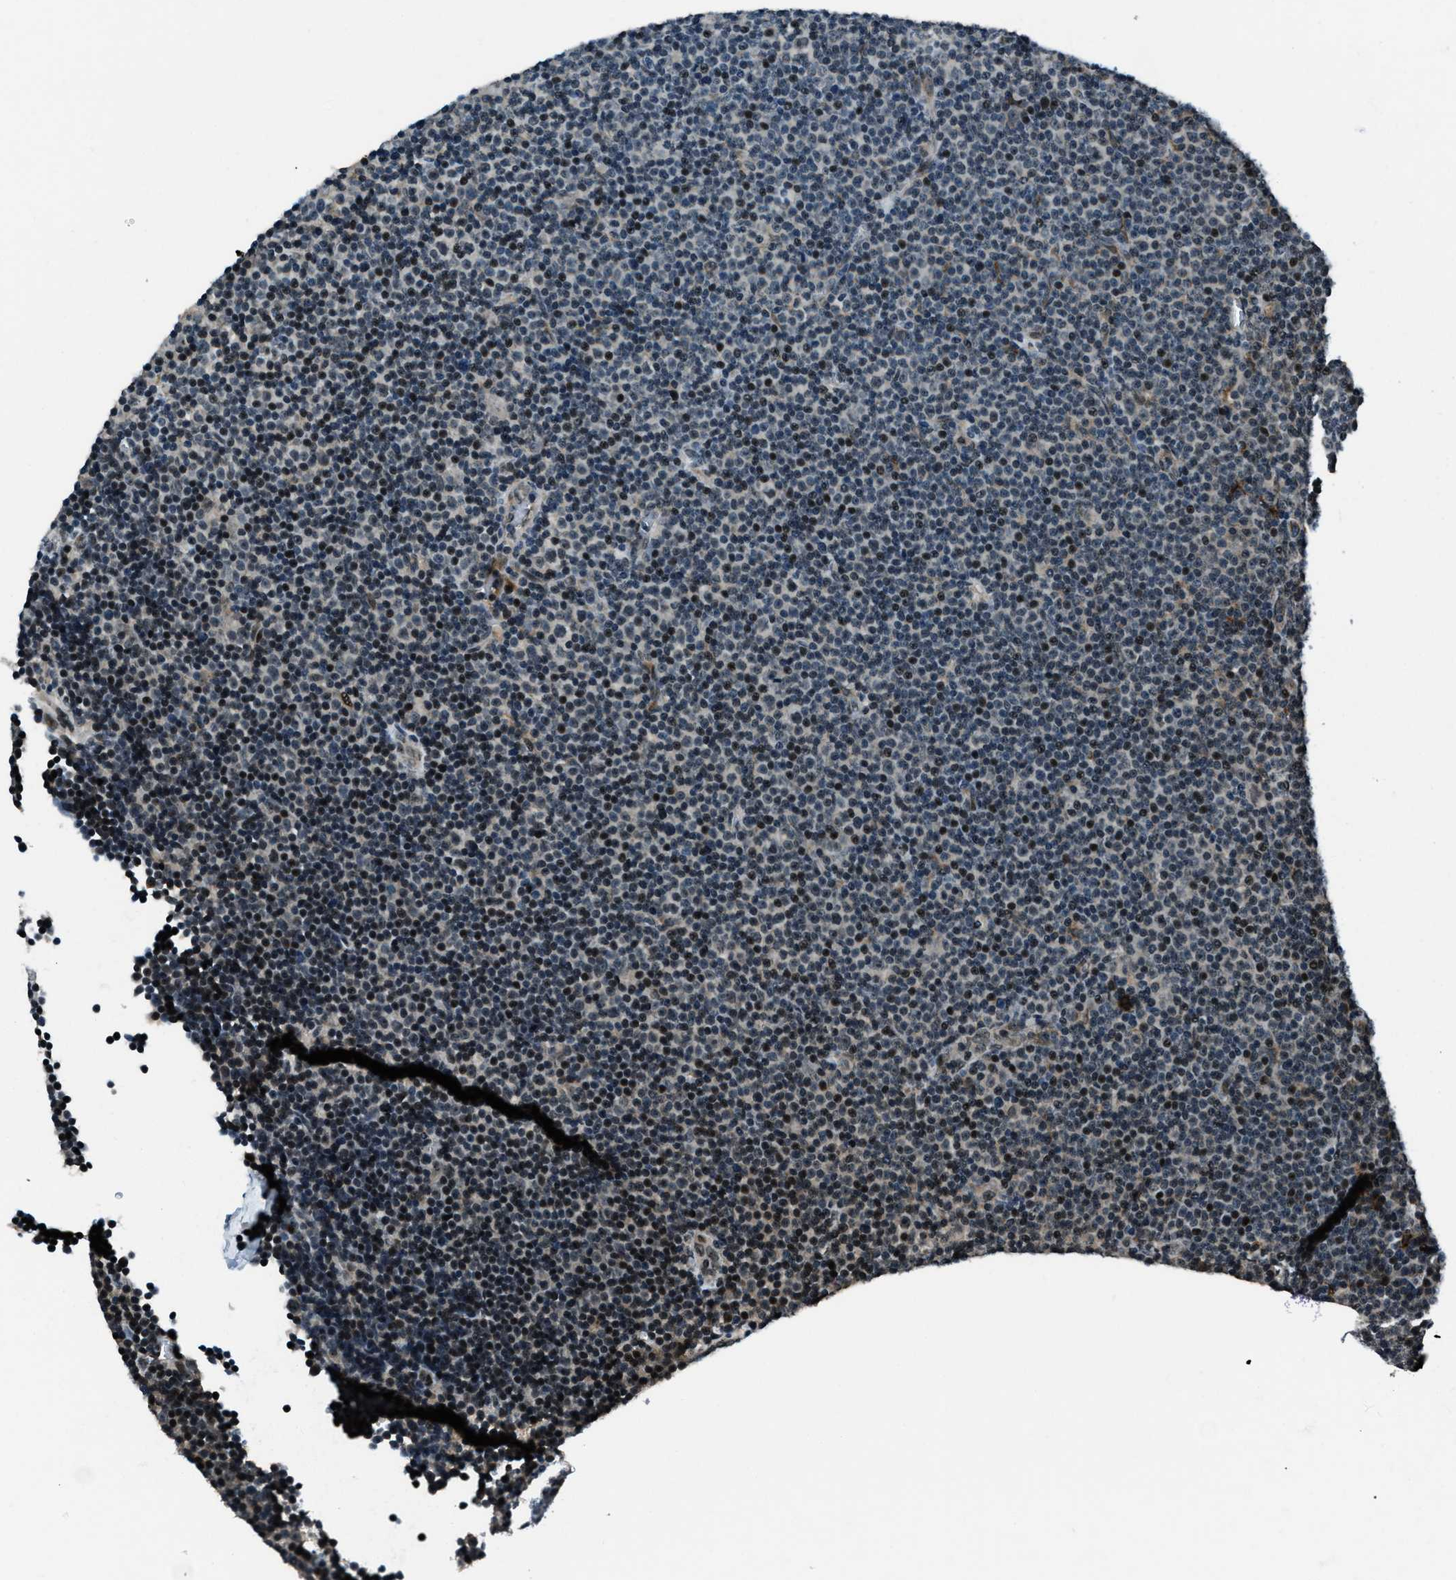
{"staining": {"intensity": "weak", "quantity": "25%-75%", "location": "nuclear"}, "tissue": "lymphoma", "cell_type": "Tumor cells", "image_type": "cancer", "snomed": [{"axis": "morphology", "description": "Malignant lymphoma, non-Hodgkin's type, Low grade"}, {"axis": "topography", "description": "Lymph node"}], "caption": "Protein staining of lymphoma tissue reveals weak nuclear staining in approximately 25%-75% of tumor cells. Using DAB (brown) and hematoxylin (blue) stains, captured at high magnification using brightfield microscopy.", "gene": "ACTL9", "patient": {"sex": "female", "age": 67}}